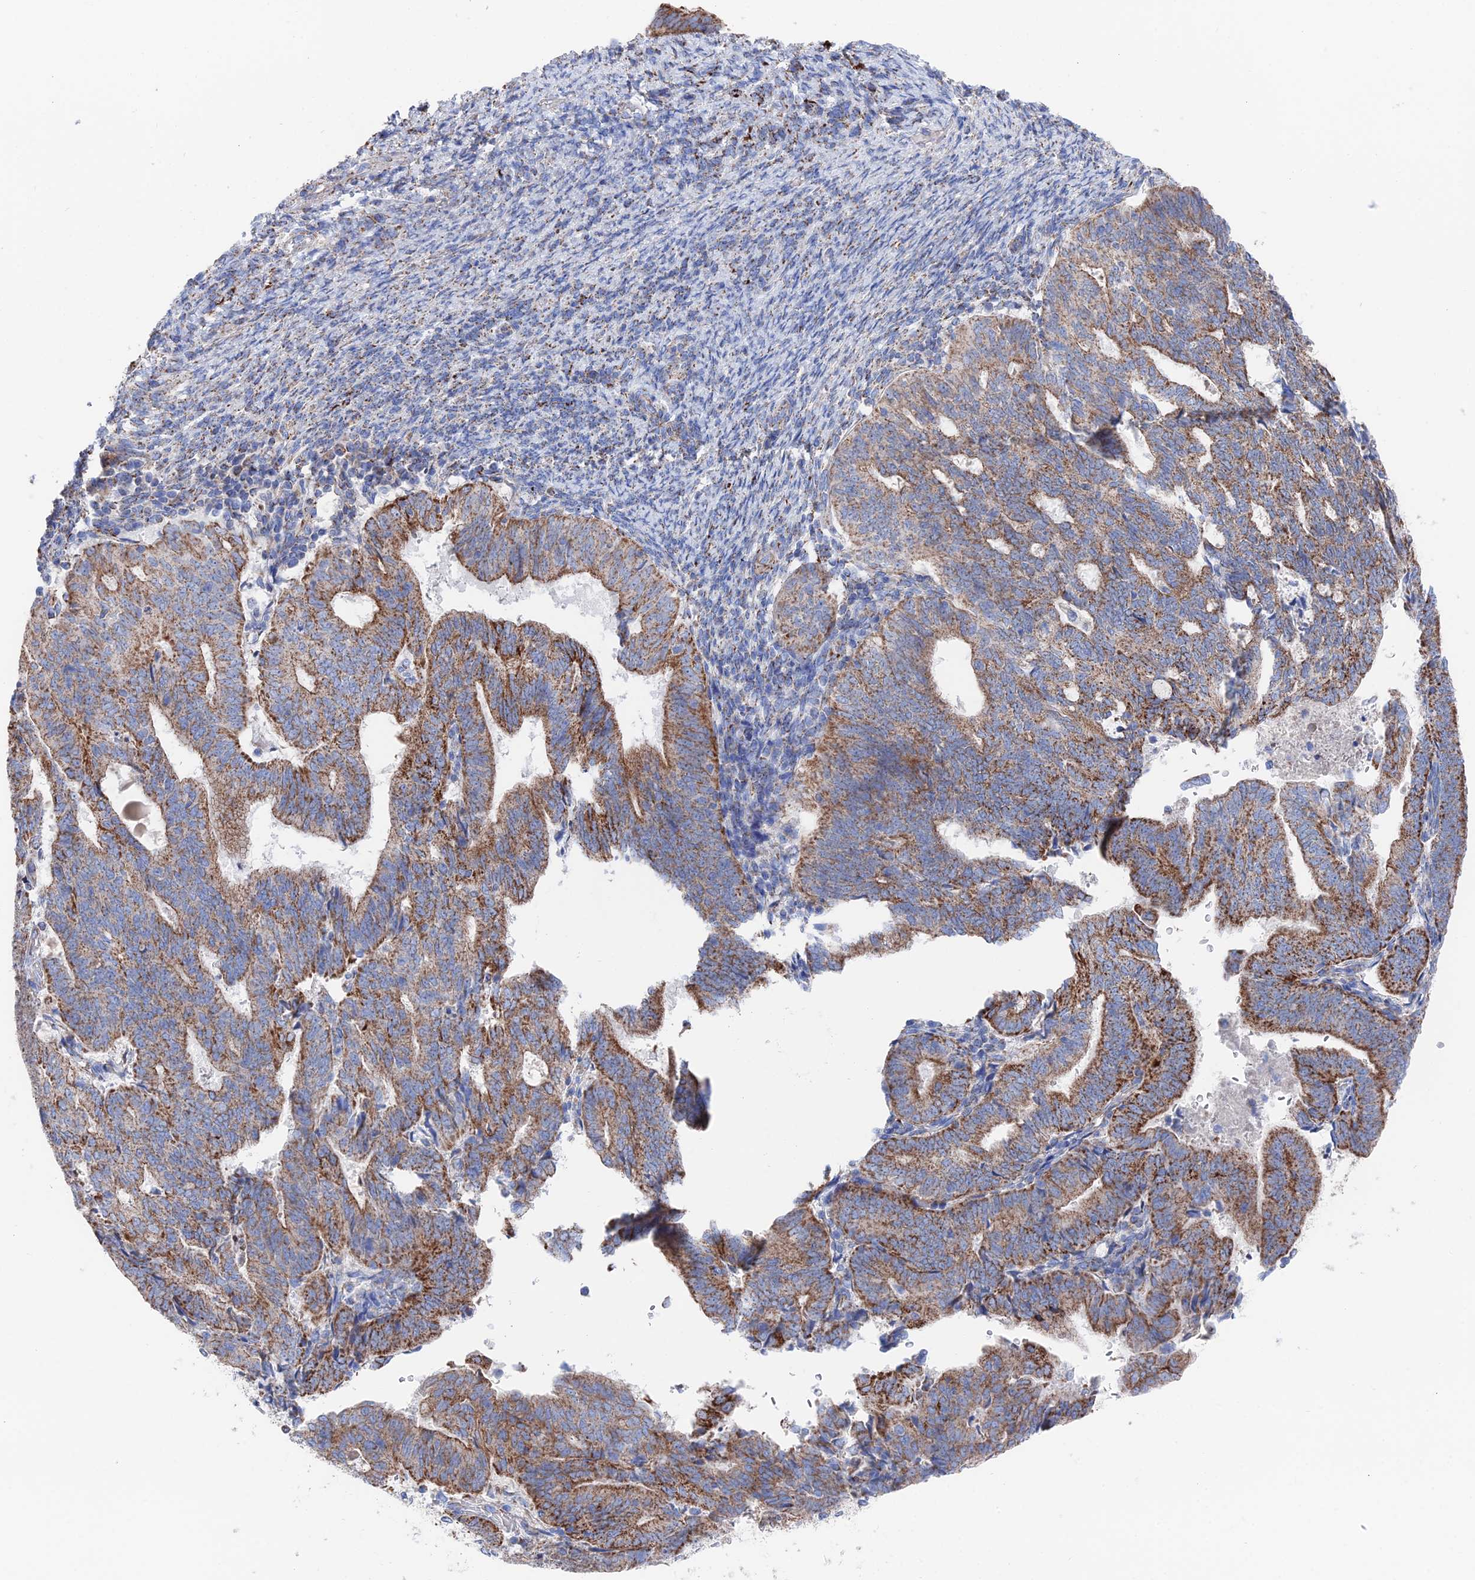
{"staining": {"intensity": "moderate", "quantity": ">75%", "location": "cytoplasmic/membranous"}, "tissue": "endometrial cancer", "cell_type": "Tumor cells", "image_type": "cancer", "snomed": [{"axis": "morphology", "description": "Adenocarcinoma, NOS"}, {"axis": "topography", "description": "Endometrium"}], "caption": "High-power microscopy captured an IHC micrograph of adenocarcinoma (endometrial), revealing moderate cytoplasmic/membranous expression in approximately >75% of tumor cells. (IHC, brightfield microscopy, high magnification).", "gene": "IFT80", "patient": {"sex": "female", "age": 70}}